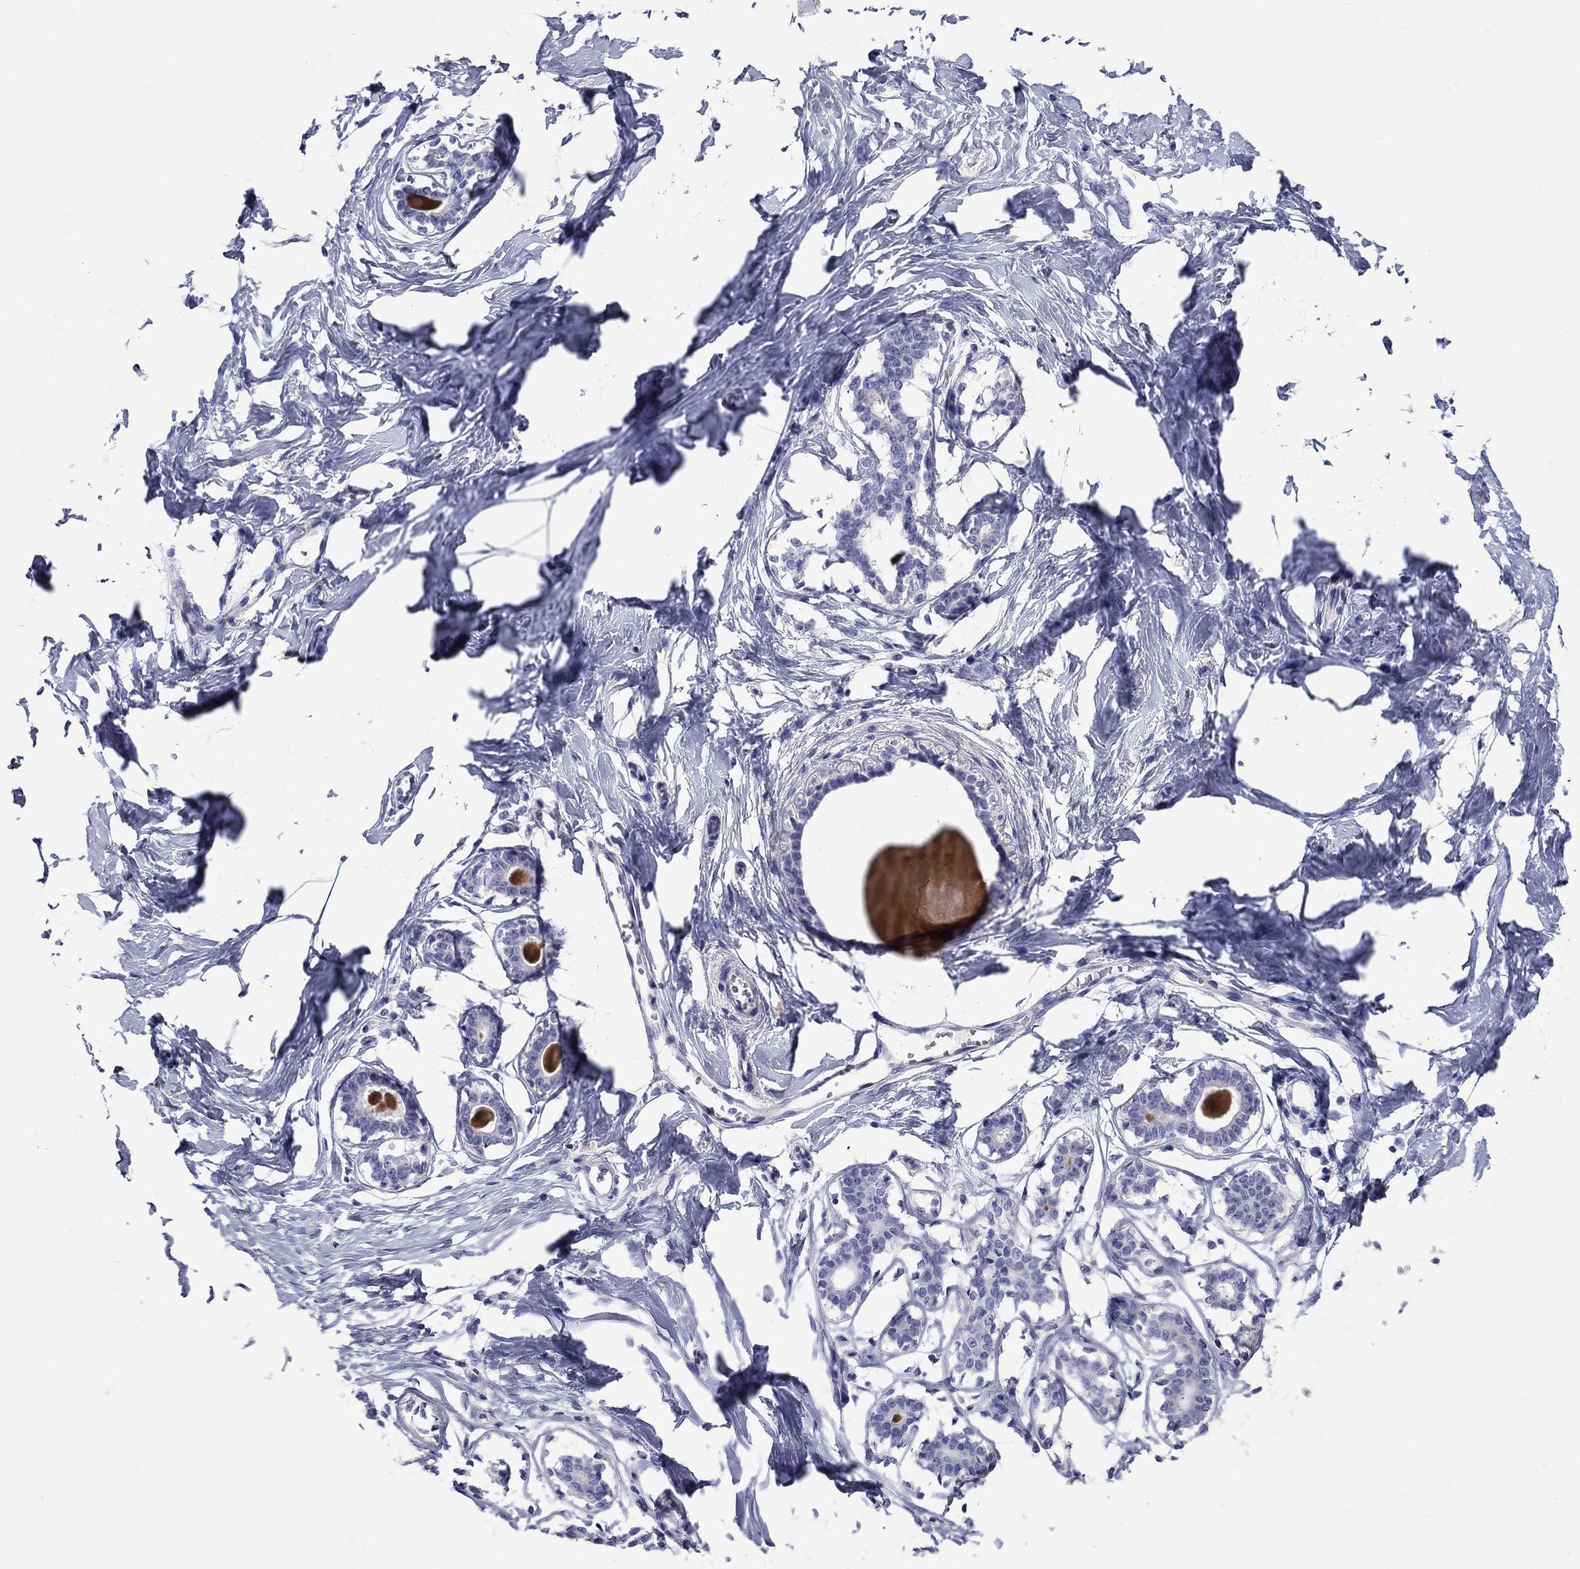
{"staining": {"intensity": "negative", "quantity": "none", "location": "none"}, "tissue": "breast", "cell_type": "Adipocytes", "image_type": "normal", "snomed": [{"axis": "morphology", "description": "Normal tissue, NOS"}, {"axis": "morphology", "description": "Lobular carcinoma, in situ"}, {"axis": "topography", "description": "Breast"}], "caption": "The image demonstrates no significant positivity in adipocytes of breast. (Immunohistochemistry, brightfield microscopy, high magnification).", "gene": "CNDP1", "patient": {"sex": "female", "age": 35}}